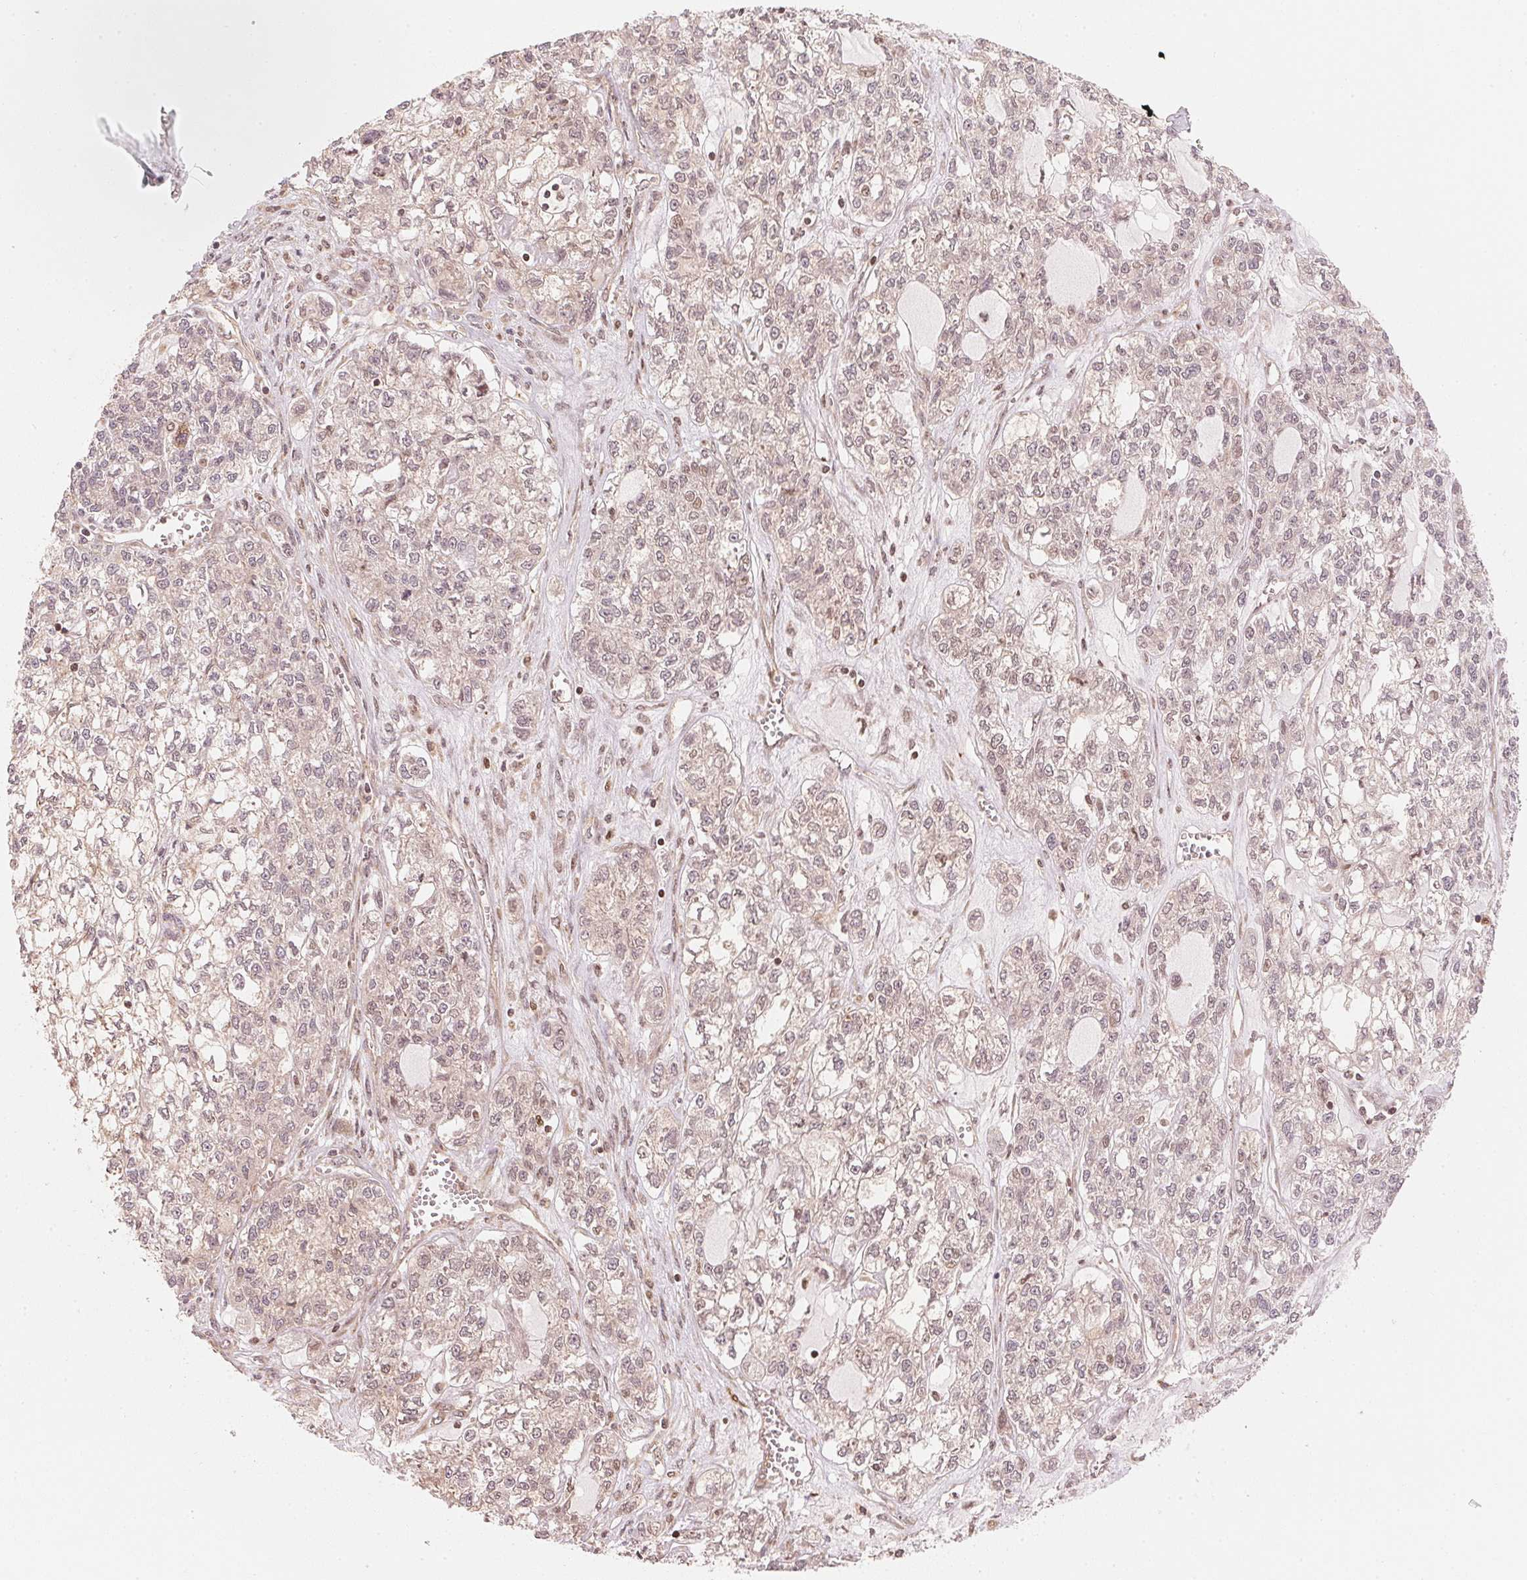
{"staining": {"intensity": "negative", "quantity": "none", "location": "none"}, "tissue": "ovarian cancer", "cell_type": "Tumor cells", "image_type": "cancer", "snomed": [{"axis": "morphology", "description": "Carcinoma, endometroid"}, {"axis": "topography", "description": "Ovary"}], "caption": "IHC of human ovarian endometroid carcinoma displays no expression in tumor cells. (Stains: DAB IHC with hematoxylin counter stain, Microscopy: brightfield microscopy at high magnification).", "gene": "PRKN", "patient": {"sex": "female", "age": 64}}